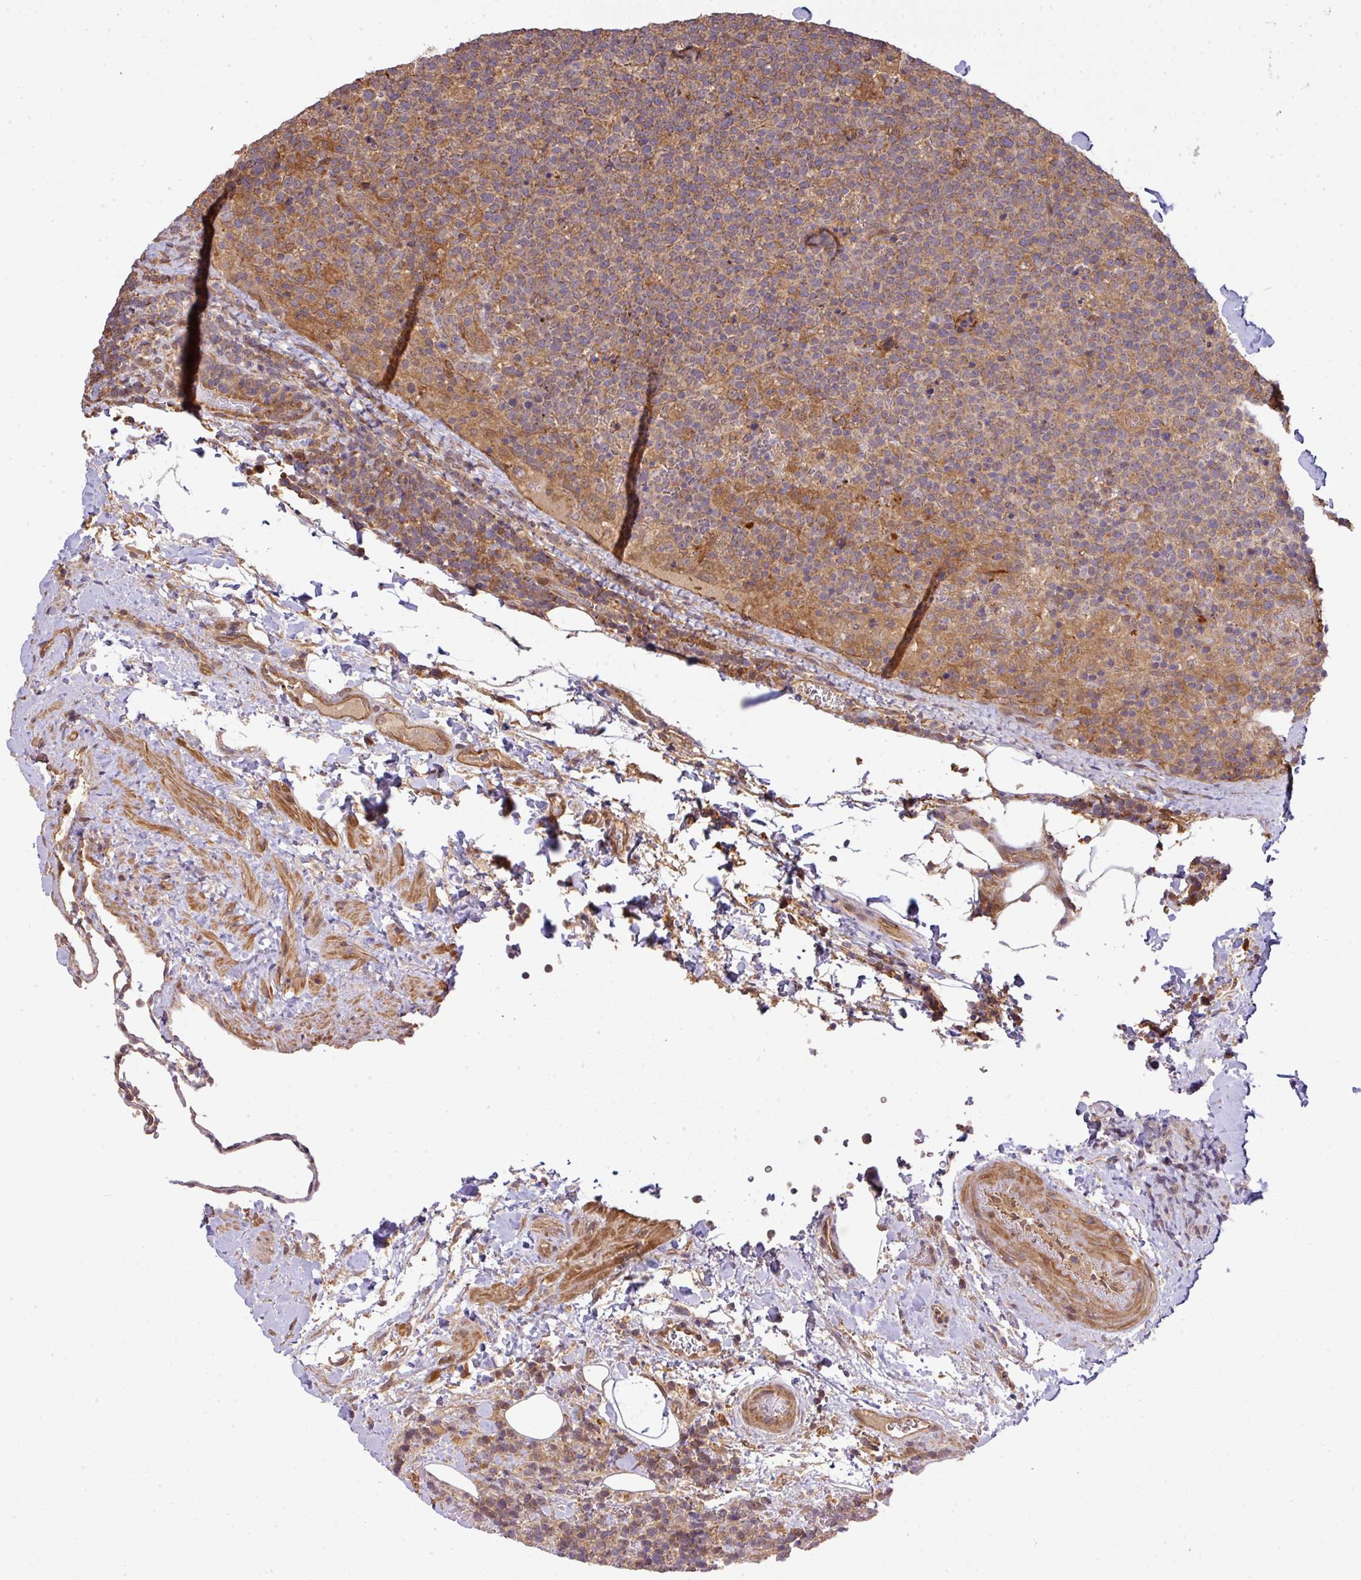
{"staining": {"intensity": "weak", "quantity": "25%-75%", "location": "cytoplasmic/membranous"}, "tissue": "lymphoma", "cell_type": "Tumor cells", "image_type": "cancer", "snomed": [{"axis": "morphology", "description": "Malignant lymphoma, non-Hodgkin's type, High grade"}, {"axis": "topography", "description": "Lymph node"}], "caption": "Lymphoma stained with DAB IHC exhibits low levels of weak cytoplasmic/membranous expression in about 25%-75% of tumor cells. (DAB = brown stain, brightfield microscopy at high magnification).", "gene": "ARPIN", "patient": {"sex": "male", "age": 61}}